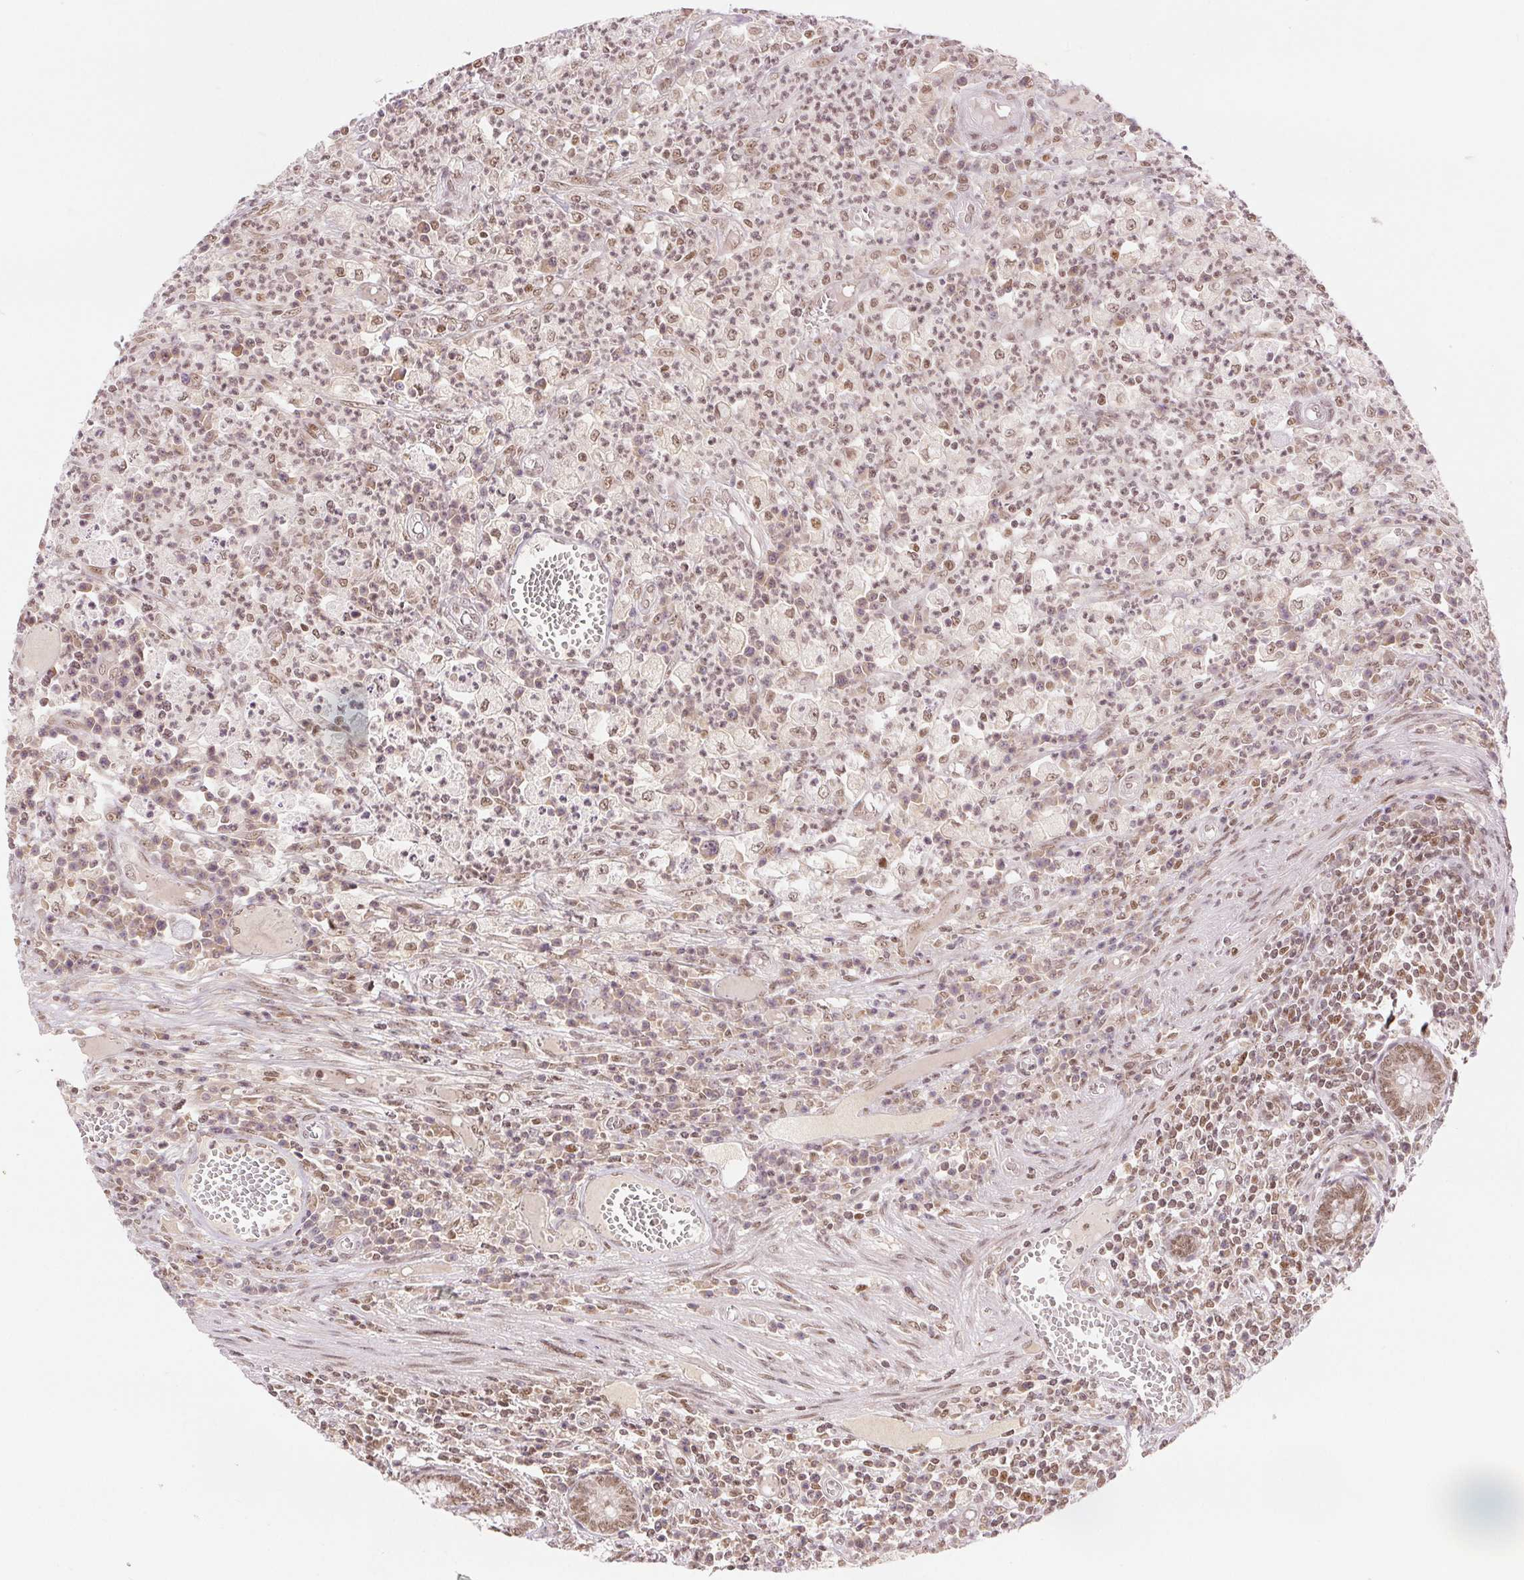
{"staining": {"intensity": "moderate", "quantity": ">75%", "location": "nuclear"}, "tissue": "colorectal cancer", "cell_type": "Tumor cells", "image_type": "cancer", "snomed": [{"axis": "morphology", "description": "Normal tissue, NOS"}, {"axis": "morphology", "description": "Adenocarcinoma, NOS"}, {"axis": "topography", "description": "Colon"}], "caption": "A brown stain shows moderate nuclear positivity of a protein in colorectal adenocarcinoma tumor cells.", "gene": "DEK", "patient": {"sex": "male", "age": 65}}